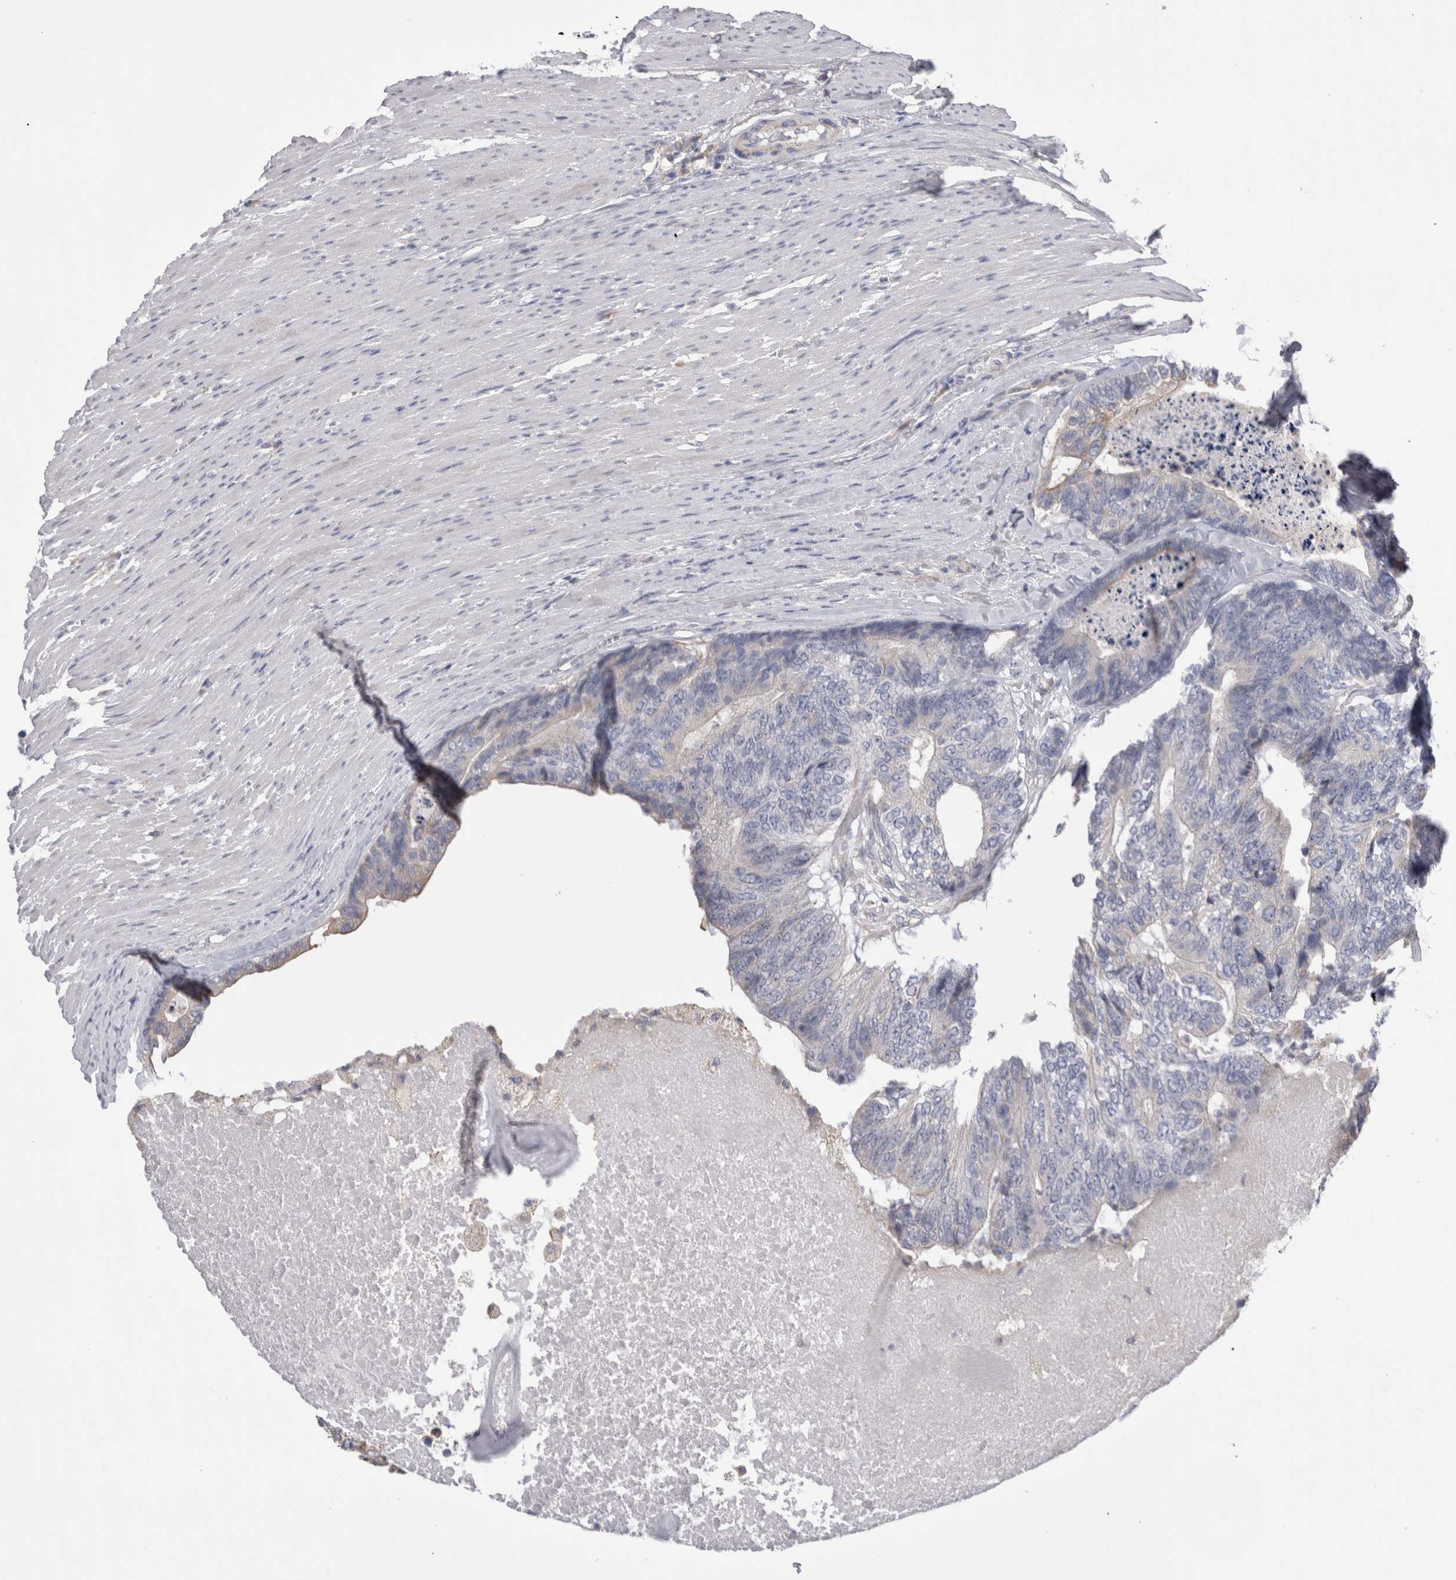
{"staining": {"intensity": "weak", "quantity": "<25%", "location": "cytoplasmic/membranous"}, "tissue": "colorectal cancer", "cell_type": "Tumor cells", "image_type": "cancer", "snomed": [{"axis": "morphology", "description": "Adenocarcinoma, NOS"}, {"axis": "topography", "description": "Colon"}], "caption": "Immunohistochemical staining of colorectal cancer (adenocarcinoma) displays no significant staining in tumor cells. The staining is performed using DAB (3,3'-diaminobenzidine) brown chromogen with nuclei counter-stained in using hematoxylin.", "gene": "SMAP2", "patient": {"sex": "female", "age": 67}}